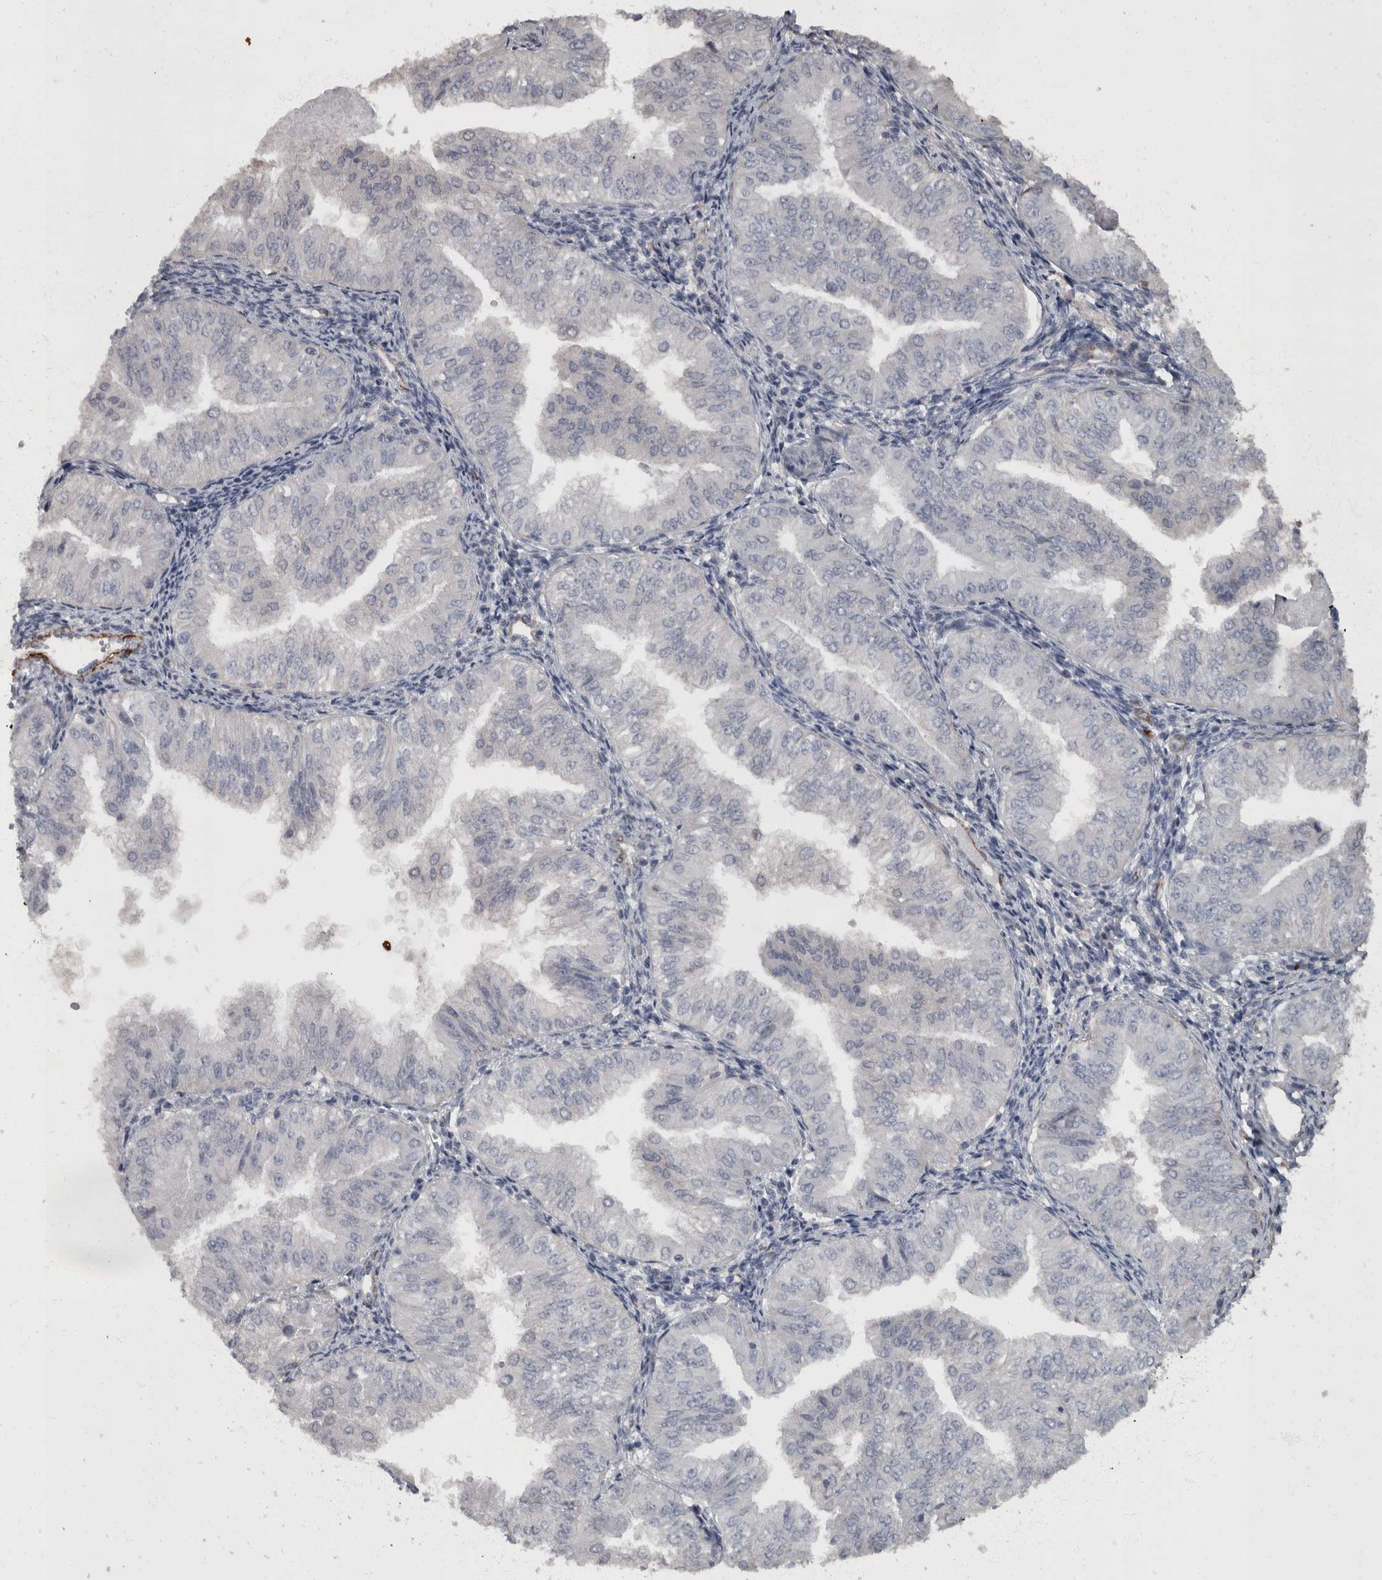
{"staining": {"intensity": "negative", "quantity": "none", "location": "none"}, "tissue": "endometrial cancer", "cell_type": "Tumor cells", "image_type": "cancer", "snomed": [{"axis": "morphology", "description": "Normal tissue, NOS"}, {"axis": "morphology", "description": "Adenocarcinoma, NOS"}, {"axis": "topography", "description": "Endometrium"}], "caption": "A micrograph of adenocarcinoma (endometrial) stained for a protein displays no brown staining in tumor cells.", "gene": "MASTL", "patient": {"sex": "female", "age": 53}}